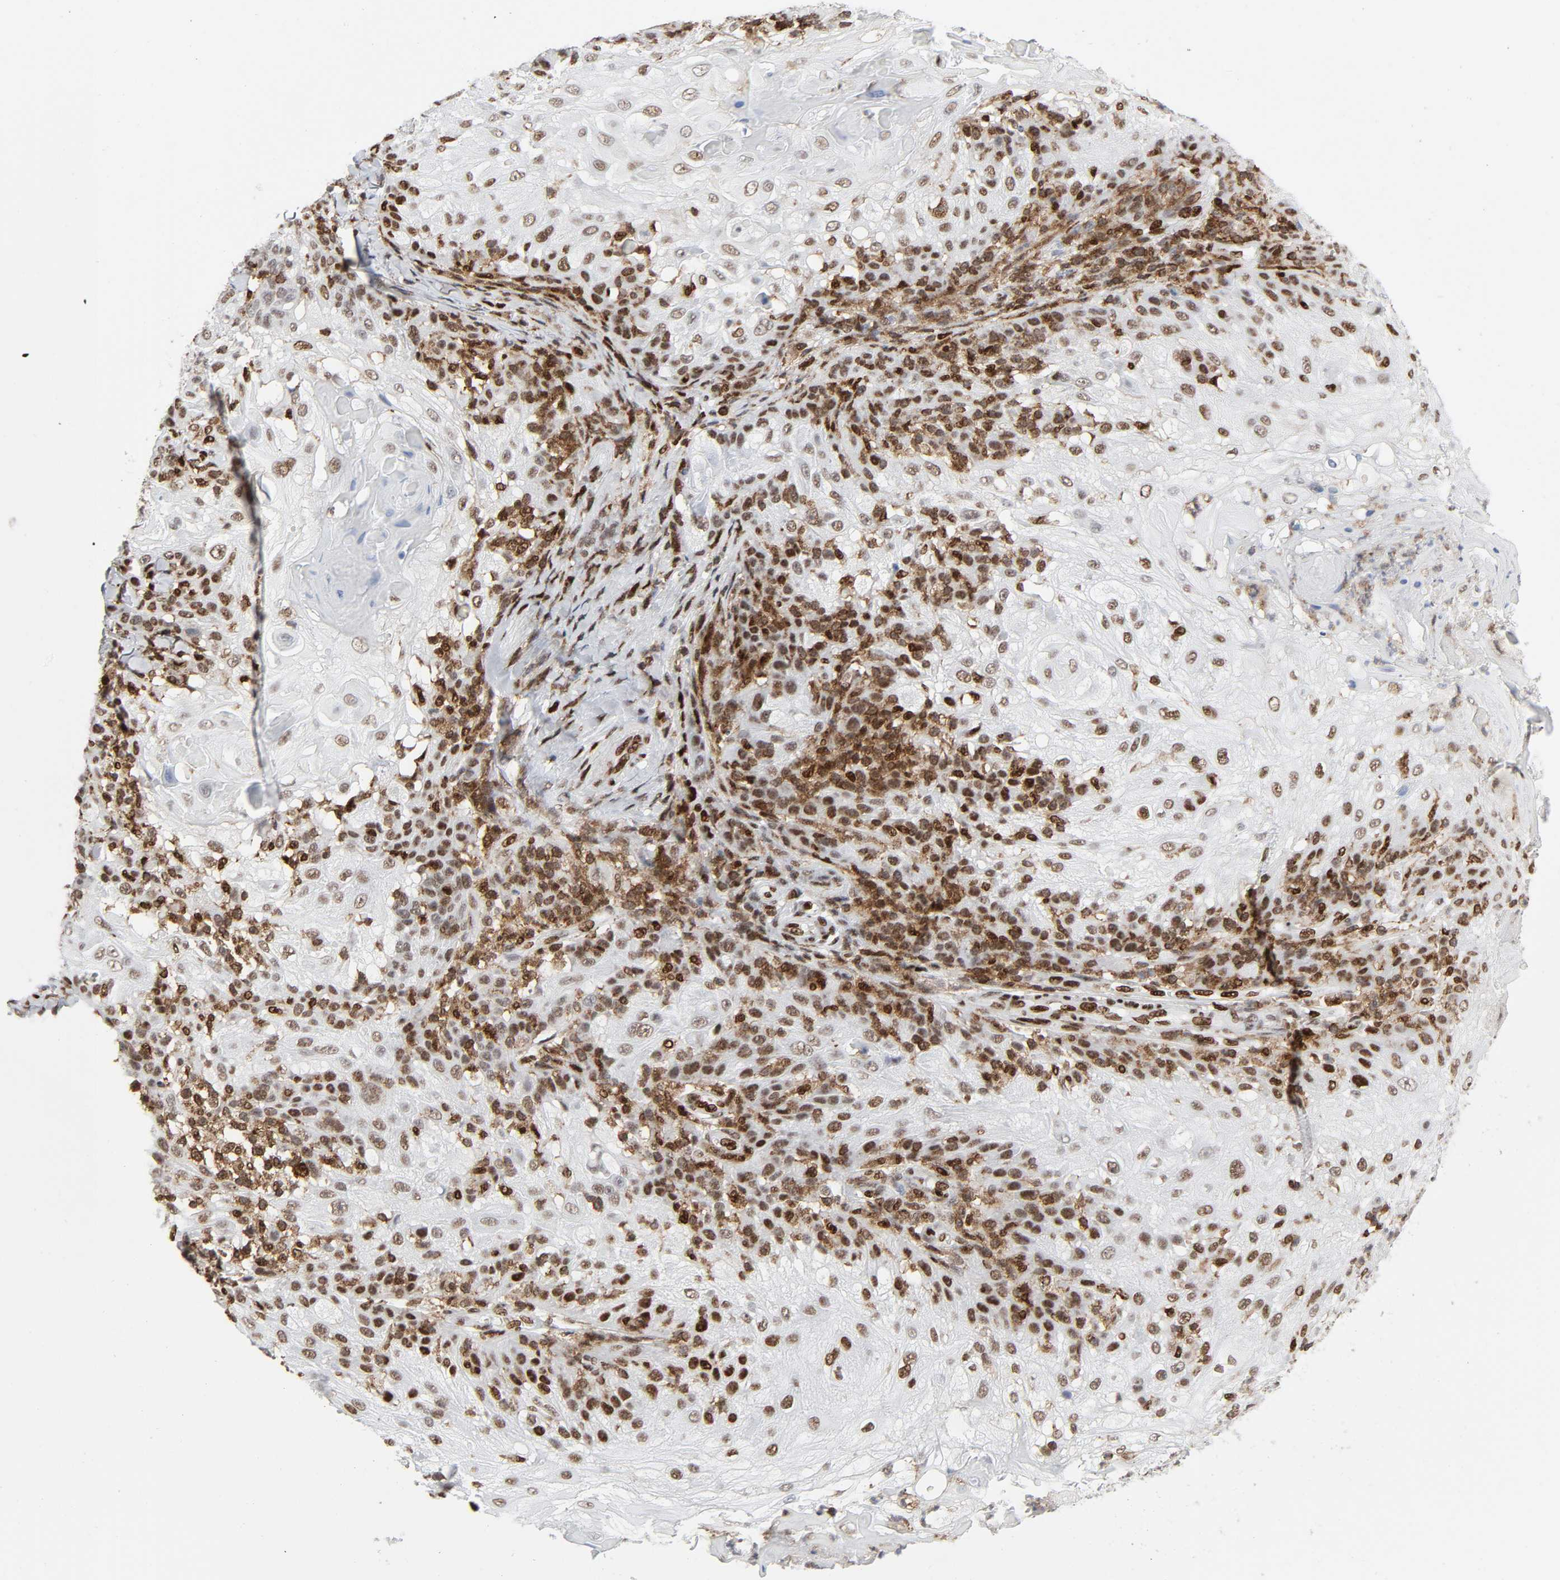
{"staining": {"intensity": "strong", "quantity": "25%-75%", "location": "nuclear"}, "tissue": "skin cancer", "cell_type": "Tumor cells", "image_type": "cancer", "snomed": [{"axis": "morphology", "description": "Normal tissue, NOS"}, {"axis": "morphology", "description": "Squamous cell carcinoma, NOS"}, {"axis": "topography", "description": "Skin"}], "caption": "Immunohistochemical staining of human squamous cell carcinoma (skin) shows high levels of strong nuclear expression in approximately 25%-75% of tumor cells.", "gene": "WAS", "patient": {"sex": "female", "age": 83}}